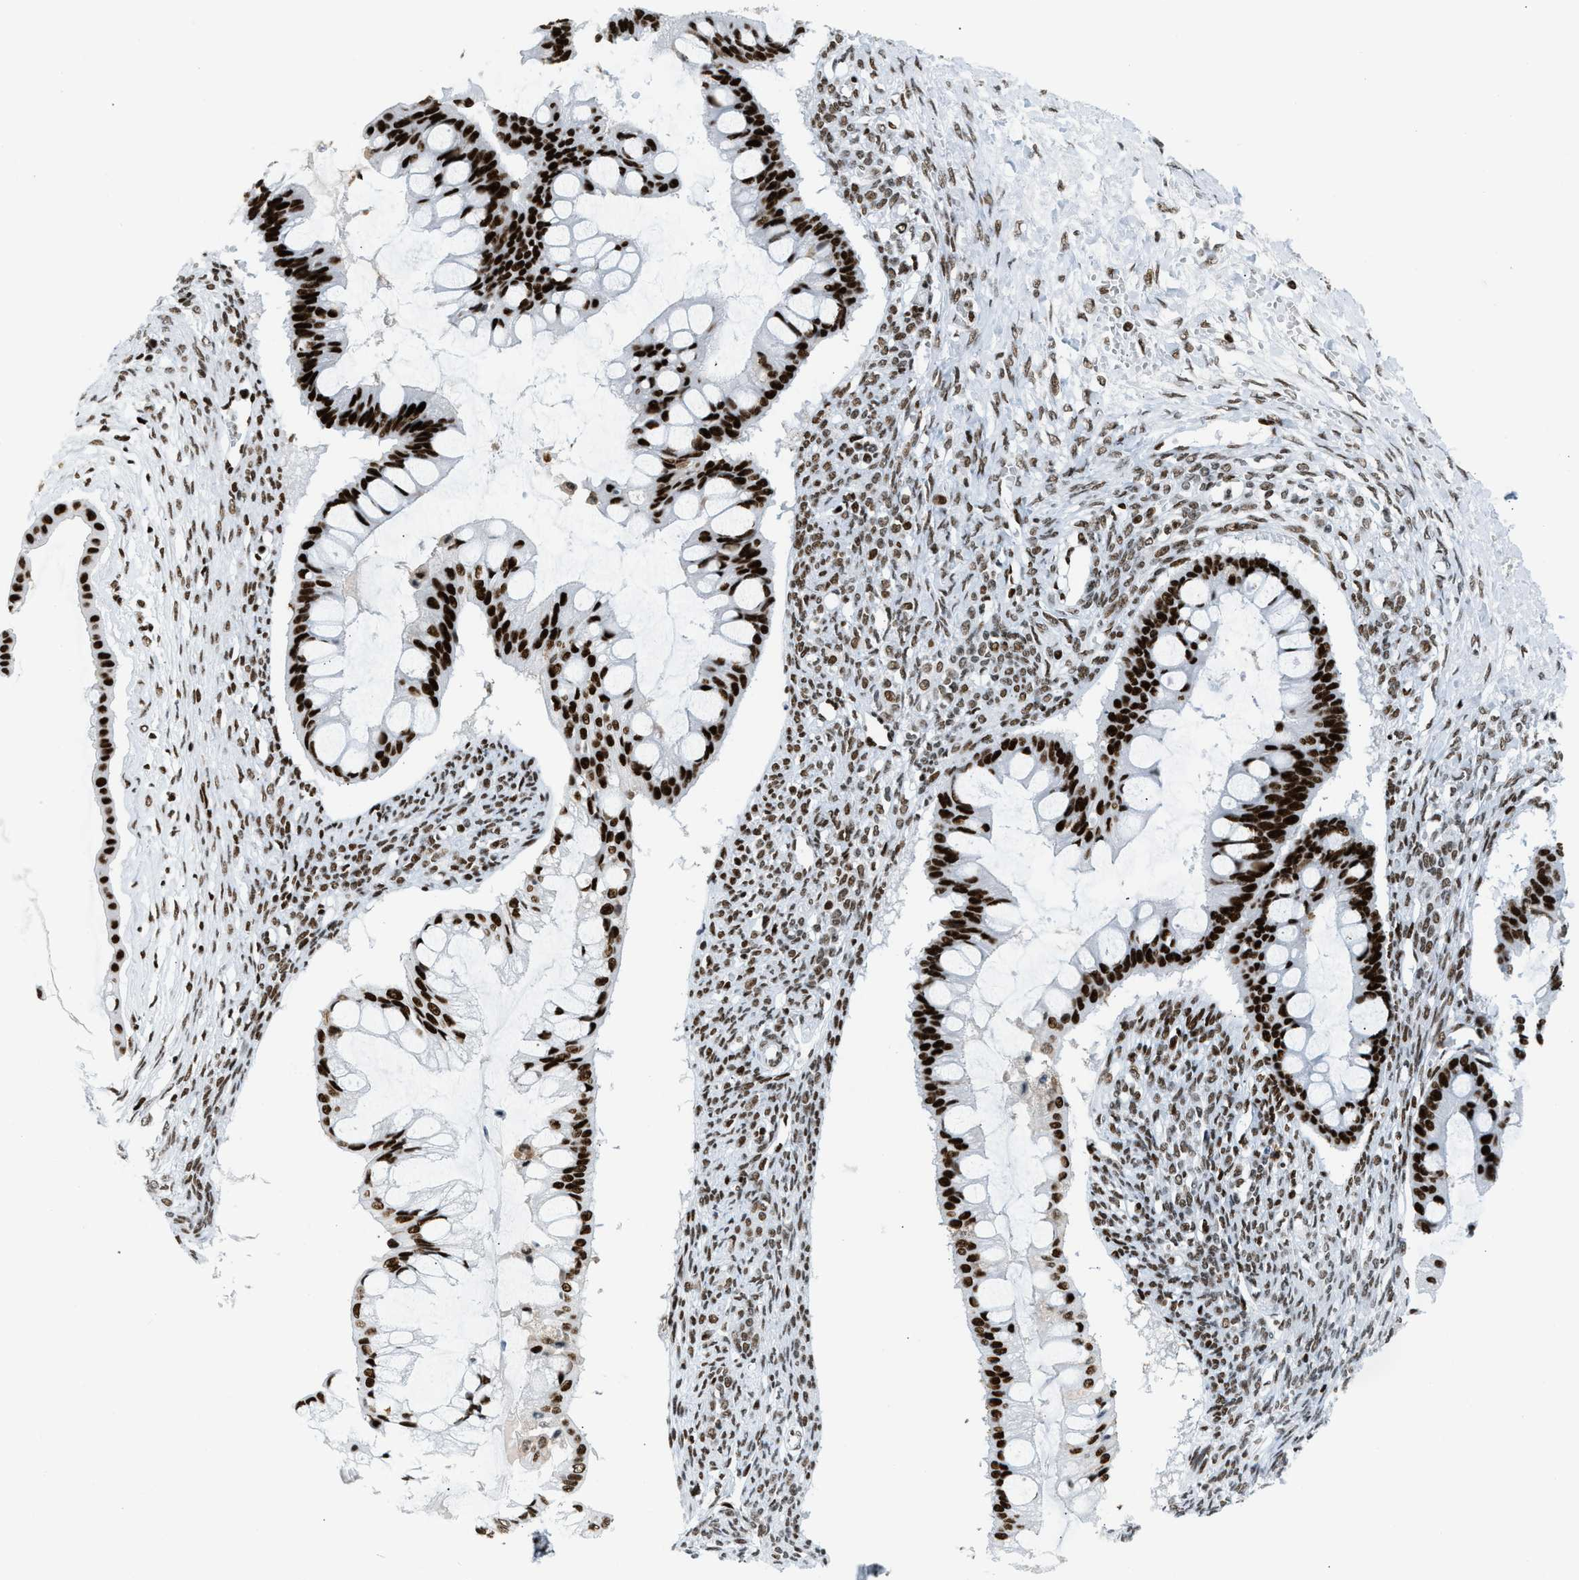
{"staining": {"intensity": "strong", "quantity": ">75%", "location": "nuclear"}, "tissue": "ovarian cancer", "cell_type": "Tumor cells", "image_type": "cancer", "snomed": [{"axis": "morphology", "description": "Cystadenocarcinoma, mucinous, NOS"}, {"axis": "topography", "description": "Ovary"}], "caption": "Strong nuclear expression for a protein is present in approximately >75% of tumor cells of ovarian mucinous cystadenocarcinoma using immunohistochemistry (IHC).", "gene": "PIF1", "patient": {"sex": "female", "age": 73}}